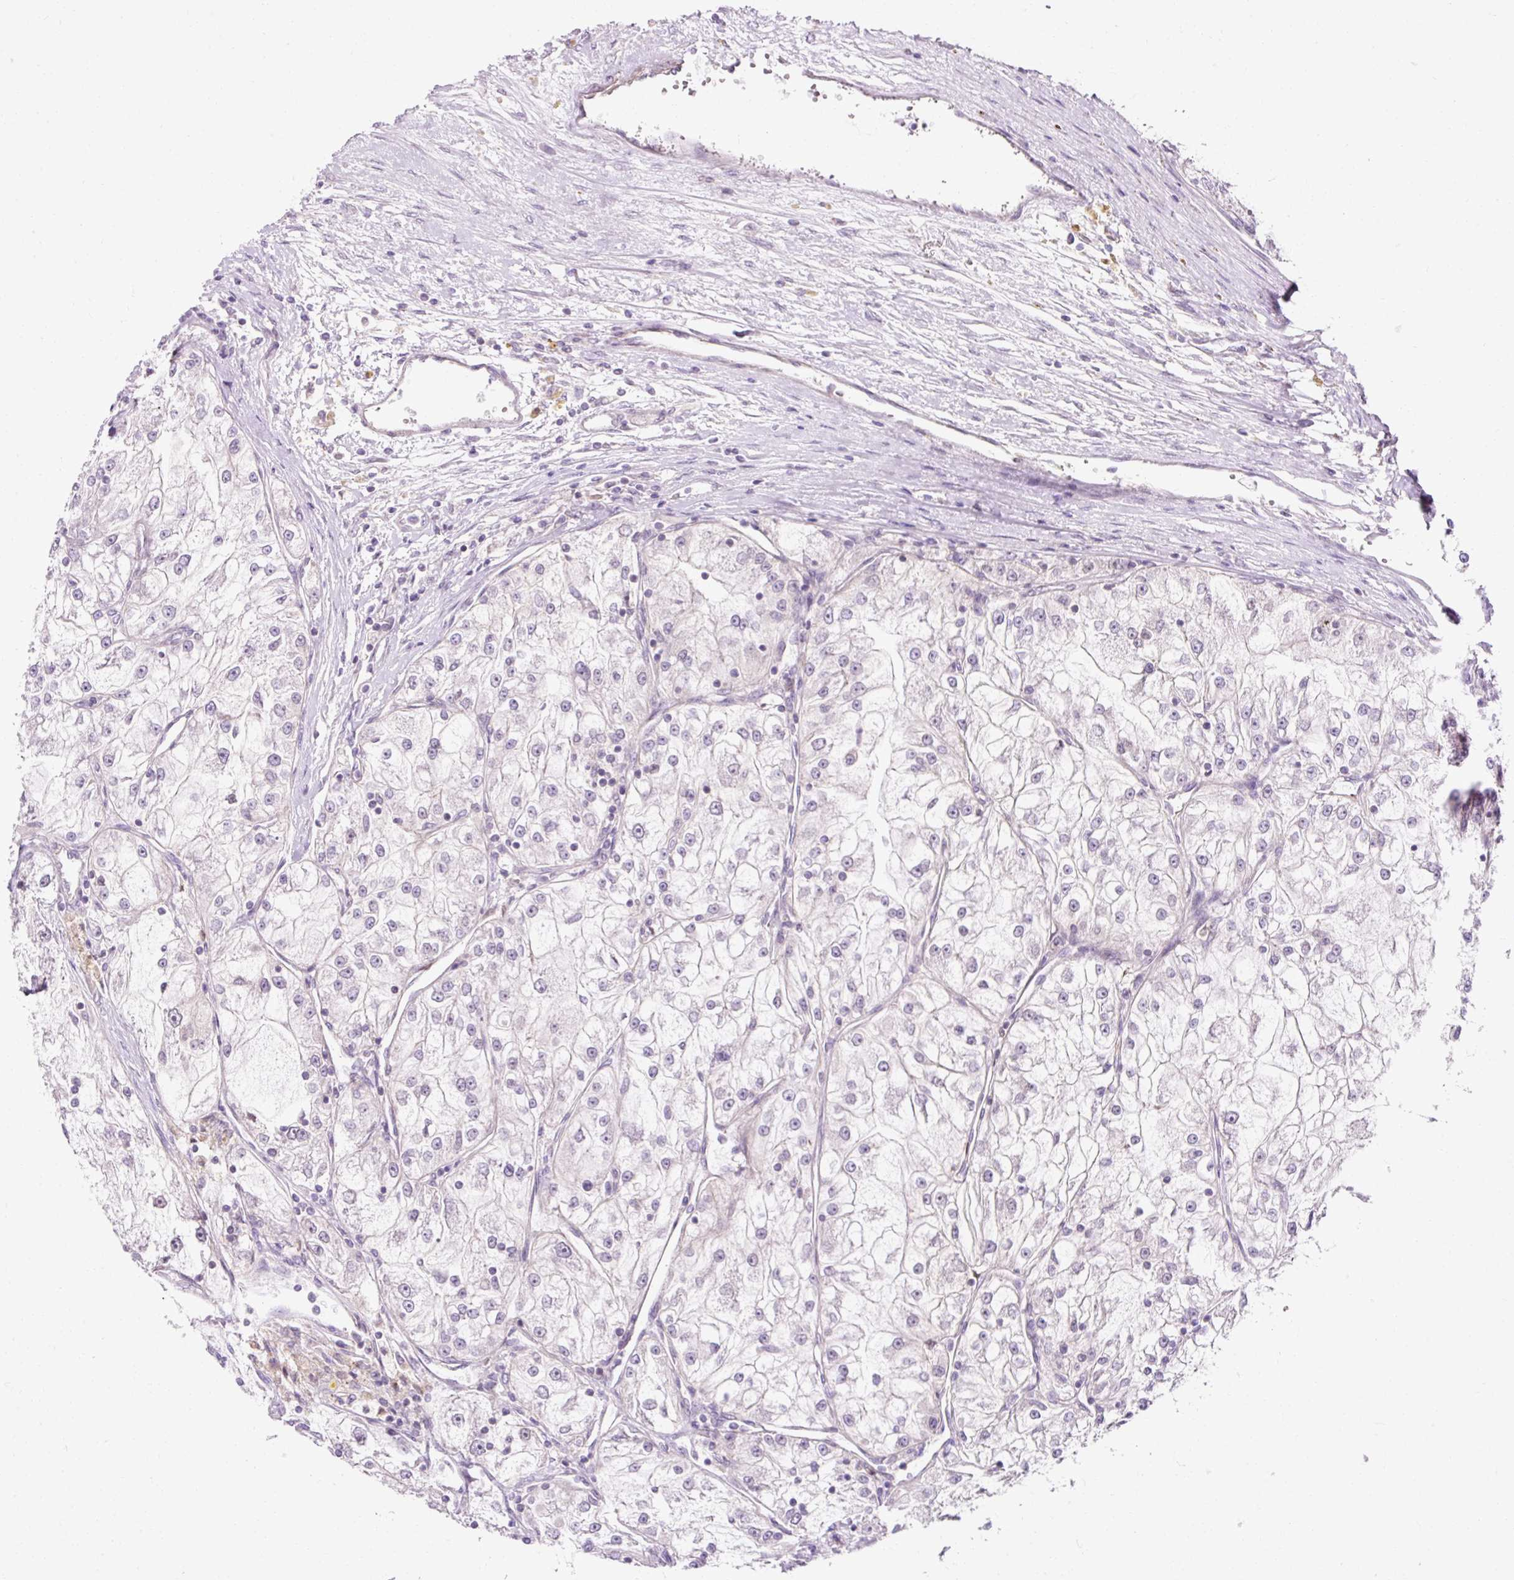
{"staining": {"intensity": "moderate", "quantity": "<25%", "location": "cytoplasmic/membranous,nuclear"}, "tissue": "renal cancer", "cell_type": "Tumor cells", "image_type": "cancer", "snomed": [{"axis": "morphology", "description": "Adenocarcinoma, NOS"}, {"axis": "topography", "description": "Kidney"}], "caption": "Immunohistochemical staining of renal cancer (adenocarcinoma) reveals moderate cytoplasmic/membranous and nuclear protein positivity in about <25% of tumor cells. (Brightfield microscopy of DAB IHC at high magnification).", "gene": "ZNF610", "patient": {"sex": "female", "age": 72}}